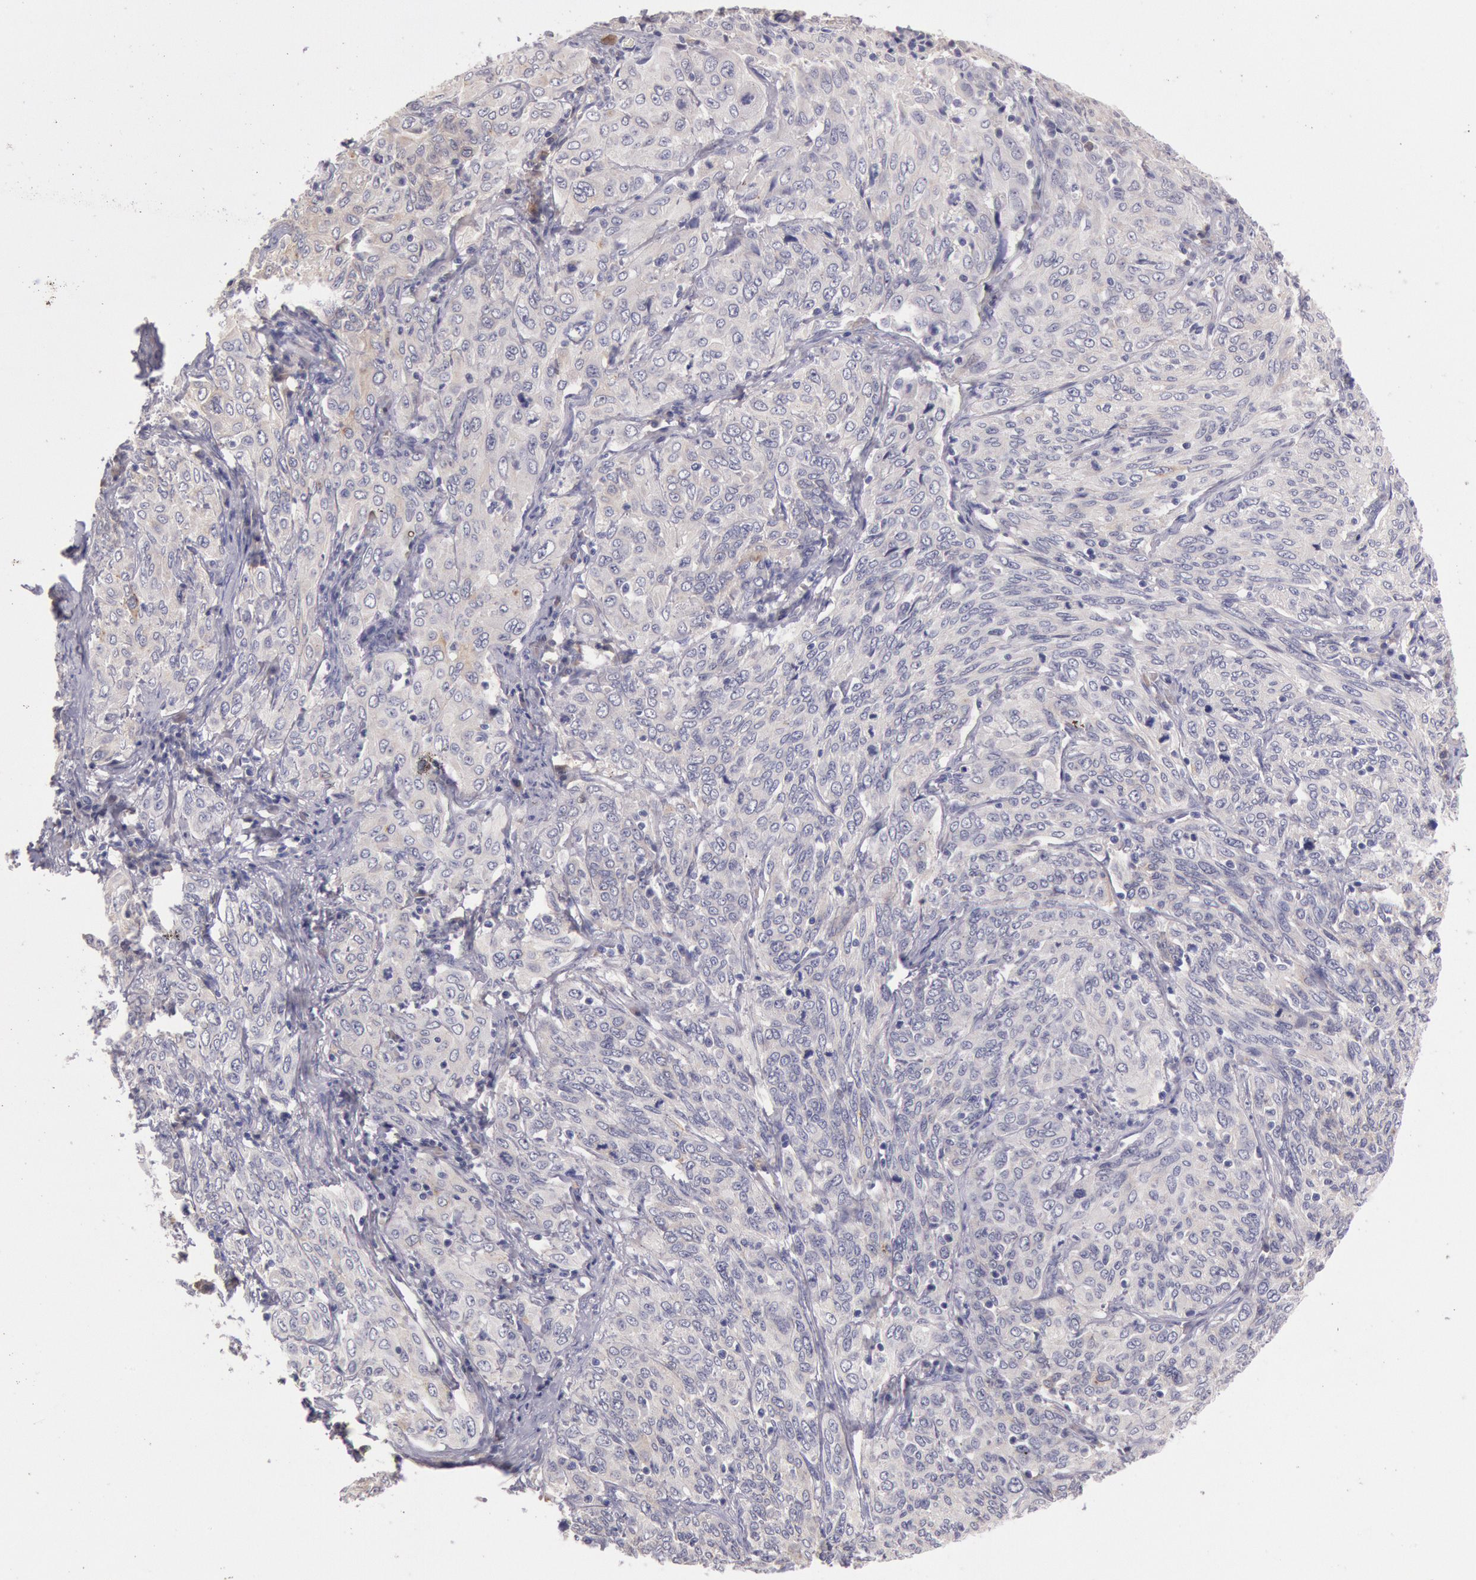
{"staining": {"intensity": "negative", "quantity": "none", "location": "none"}, "tissue": "cervical cancer", "cell_type": "Tumor cells", "image_type": "cancer", "snomed": [{"axis": "morphology", "description": "Squamous cell carcinoma, NOS"}, {"axis": "topography", "description": "Cervix"}], "caption": "Immunohistochemistry of human cervical cancer (squamous cell carcinoma) reveals no staining in tumor cells.", "gene": "C1R", "patient": {"sex": "female", "age": 38}}